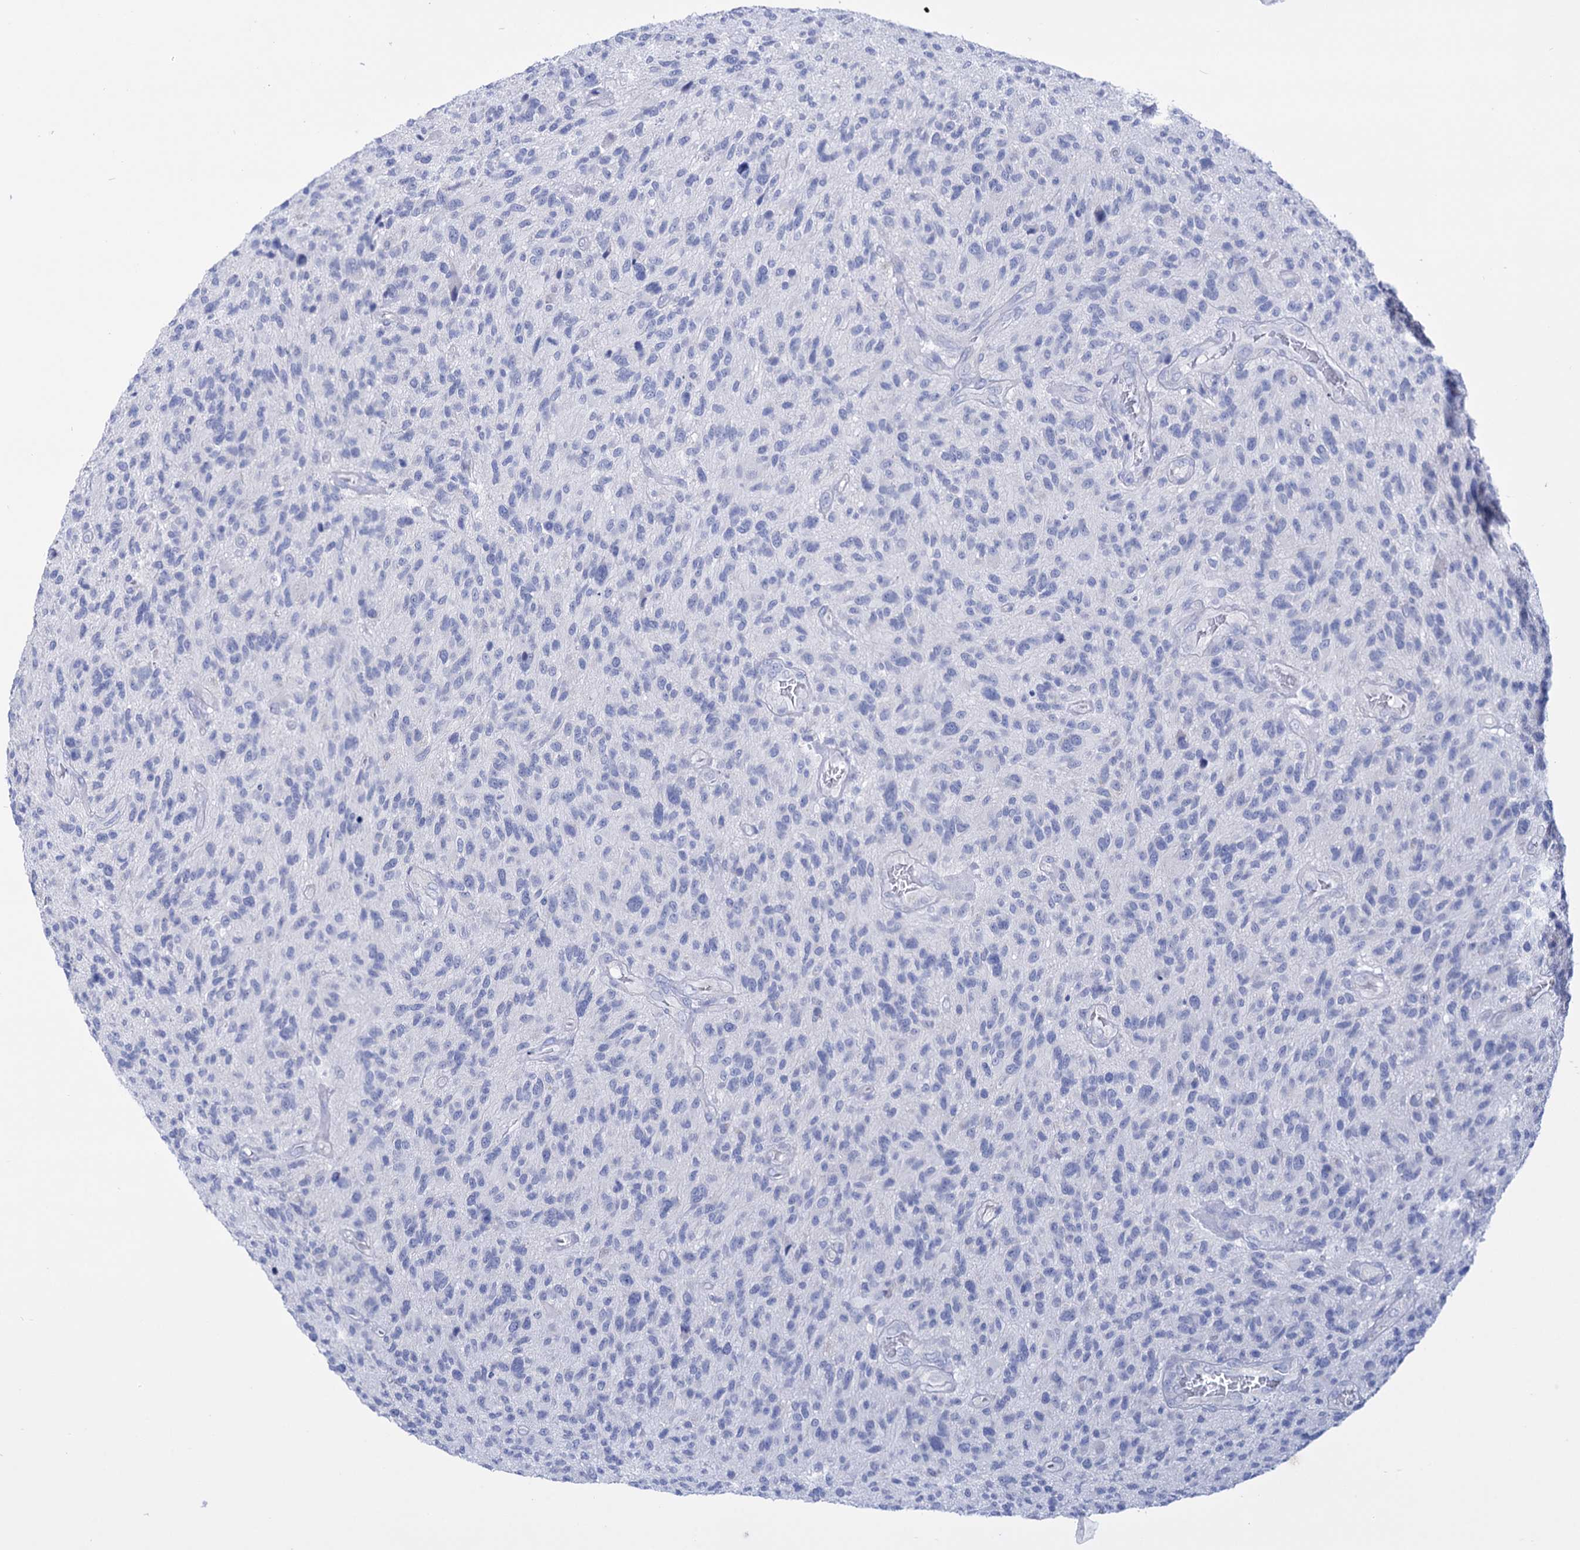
{"staining": {"intensity": "negative", "quantity": "none", "location": "none"}, "tissue": "glioma", "cell_type": "Tumor cells", "image_type": "cancer", "snomed": [{"axis": "morphology", "description": "Glioma, malignant, High grade"}, {"axis": "topography", "description": "Brain"}], "caption": "This is a image of immunohistochemistry staining of glioma, which shows no expression in tumor cells.", "gene": "YARS2", "patient": {"sex": "male", "age": 47}}